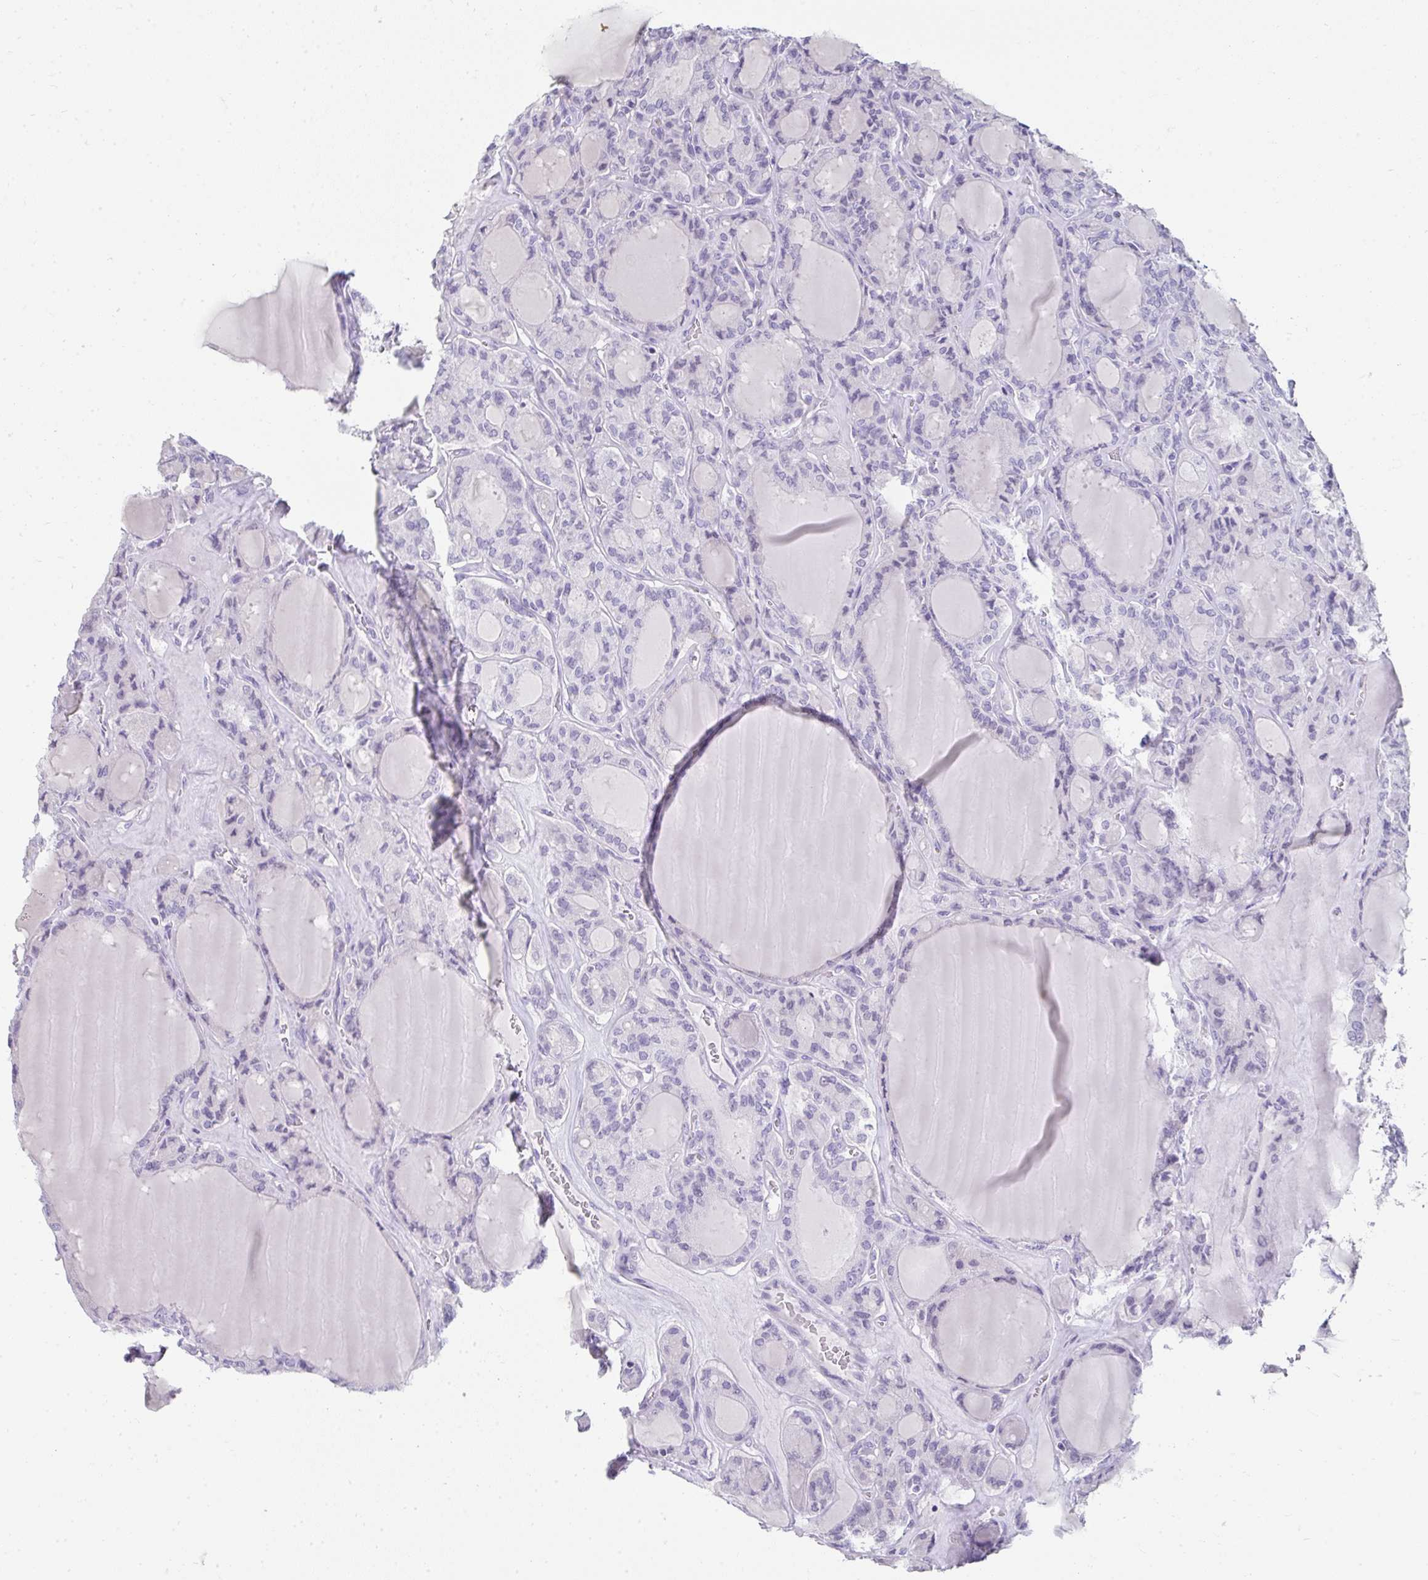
{"staining": {"intensity": "negative", "quantity": "none", "location": "none"}, "tissue": "thyroid cancer", "cell_type": "Tumor cells", "image_type": "cancer", "snomed": [{"axis": "morphology", "description": "Follicular adenoma carcinoma, NOS"}, {"axis": "topography", "description": "Thyroid gland"}], "caption": "Micrograph shows no significant protein staining in tumor cells of thyroid cancer (follicular adenoma carcinoma).", "gene": "RLF", "patient": {"sex": "female", "age": 63}}